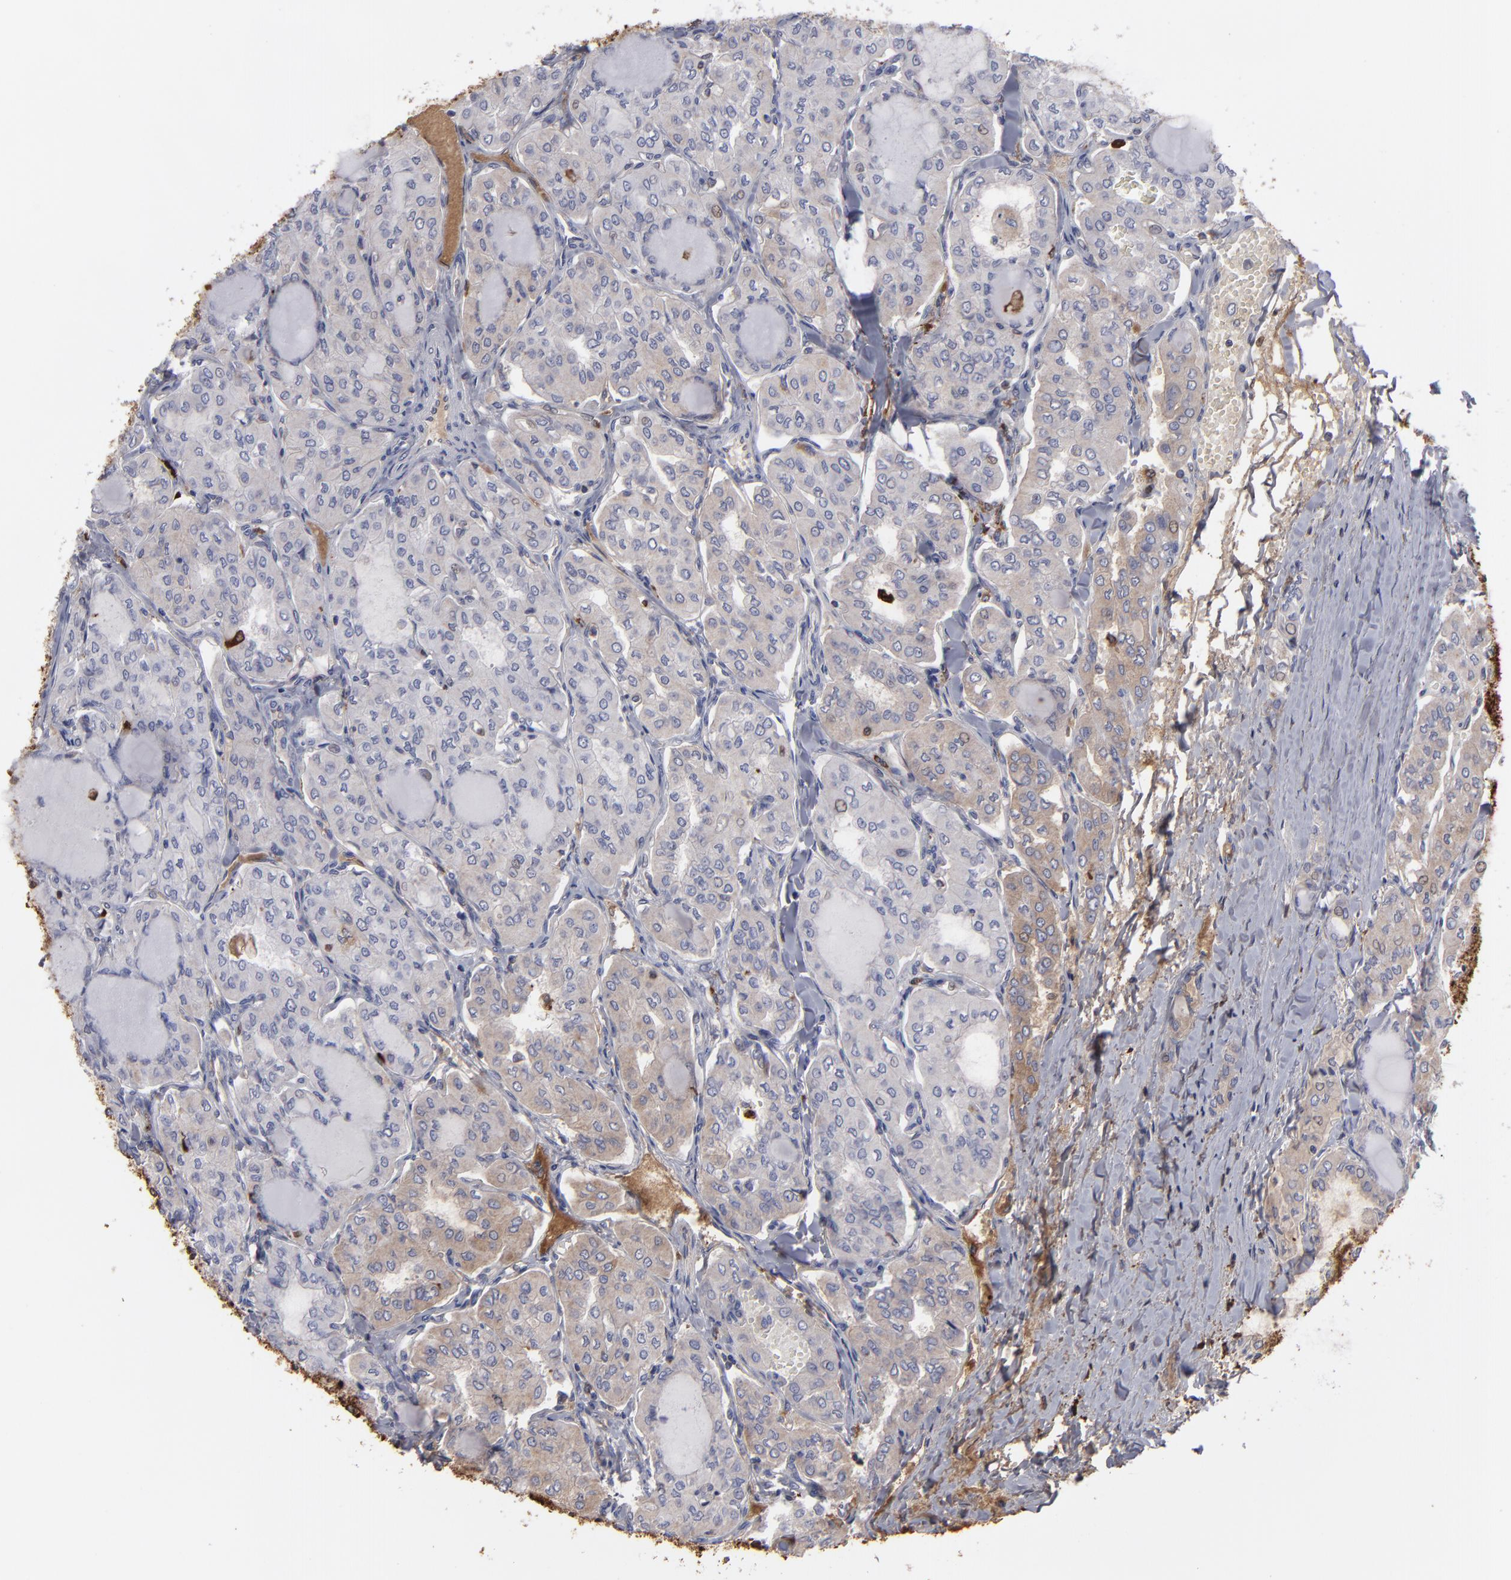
{"staining": {"intensity": "weak", "quantity": "<25%", "location": "cytoplasmic/membranous"}, "tissue": "thyroid cancer", "cell_type": "Tumor cells", "image_type": "cancer", "snomed": [{"axis": "morphology", "description": "Papillary adenocarcinoma, NOS"}, {"axis": "topography", "description": "Thyroid gland"}], "caption": "Protein analysis of thyroid cancer (papillary adenocarcinoma) exhibits no significant expression in tumor cells.", "gene": "ODC1", "patient": {"sex": "male", "age": 20}}